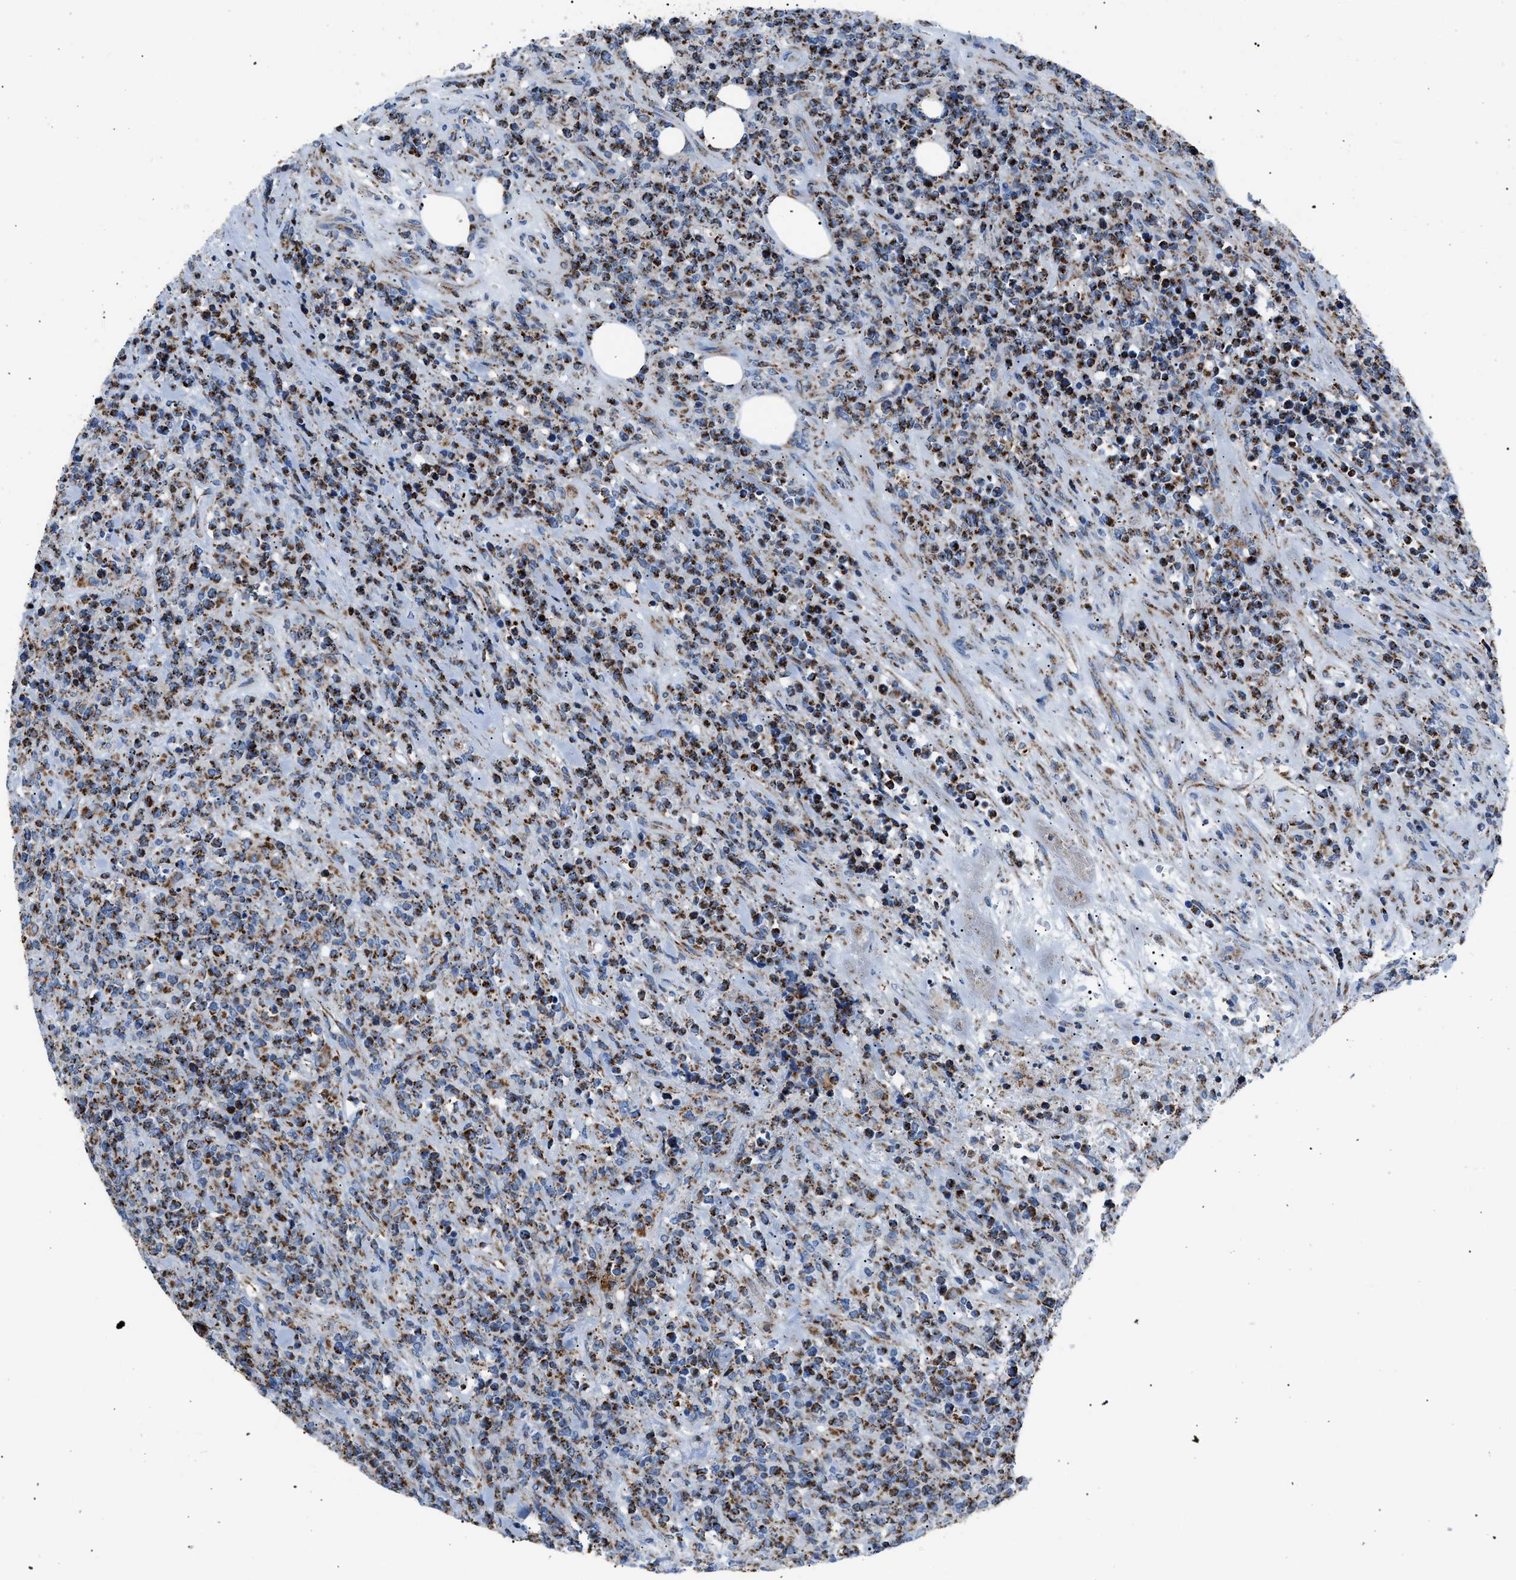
{"staining": {"intensity": "strong", "quantity": "25%-75%", "location": "cytoplasmic/membranous"}, "tissue": "lymphoma", "cell_type": "Tumor cells", "image_type": "cancer", "snomed": [{"axis": "morphology", "description": "Malignant lymphoma, non-Hodgkin's type, High grade"}, {"axis": "topography", "description": "Soft tissue"}], "caption": "A high-resolution photomicrograph shows immunohistochemistry staining of lymphoma, which demonstrates strong cytoplasmic/membranous positivity in about 25%-75% of tumor cells.", "gene": "PHB2", "patient": {"sex": "male", "age": 18}}